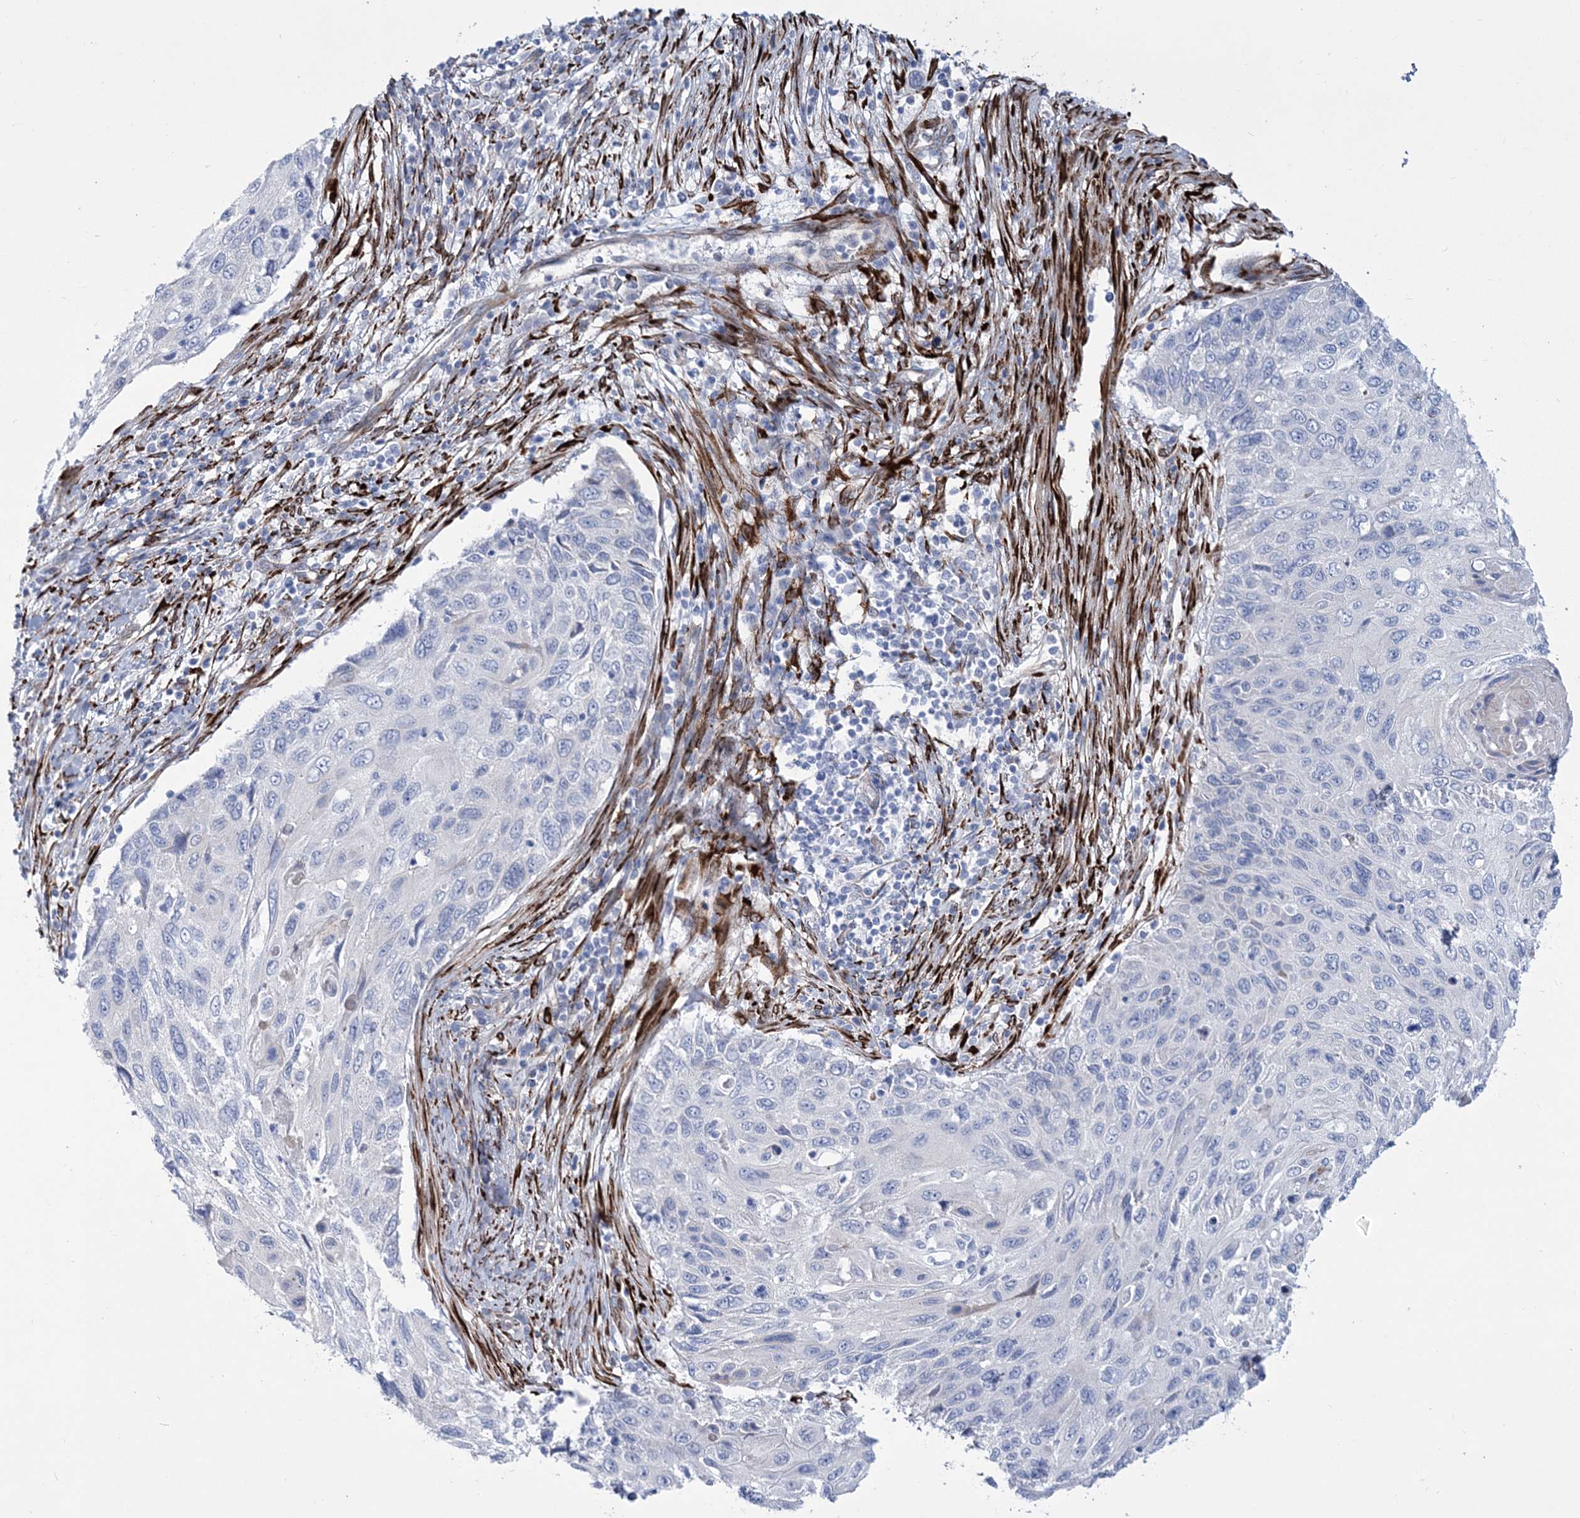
{"staining": {"intensity": "negative", "quantity": "none", "location": "none"}, "tissue": "cervical cancer", "cell_type": "Tumor cells", "image_type": "cancer", "snomed": [{"axis": "morphology", "description": "Squamous cell carcinoma, NOS"}, {"axis": "topography", "description": "Cervix"}], "caption": "Tumor cells show no significant protein positivity in cervical cancer (squamous cell carcinoma).", "gene": "RAB11FIP5", "patient": {"sex": "female", "age": 70}}